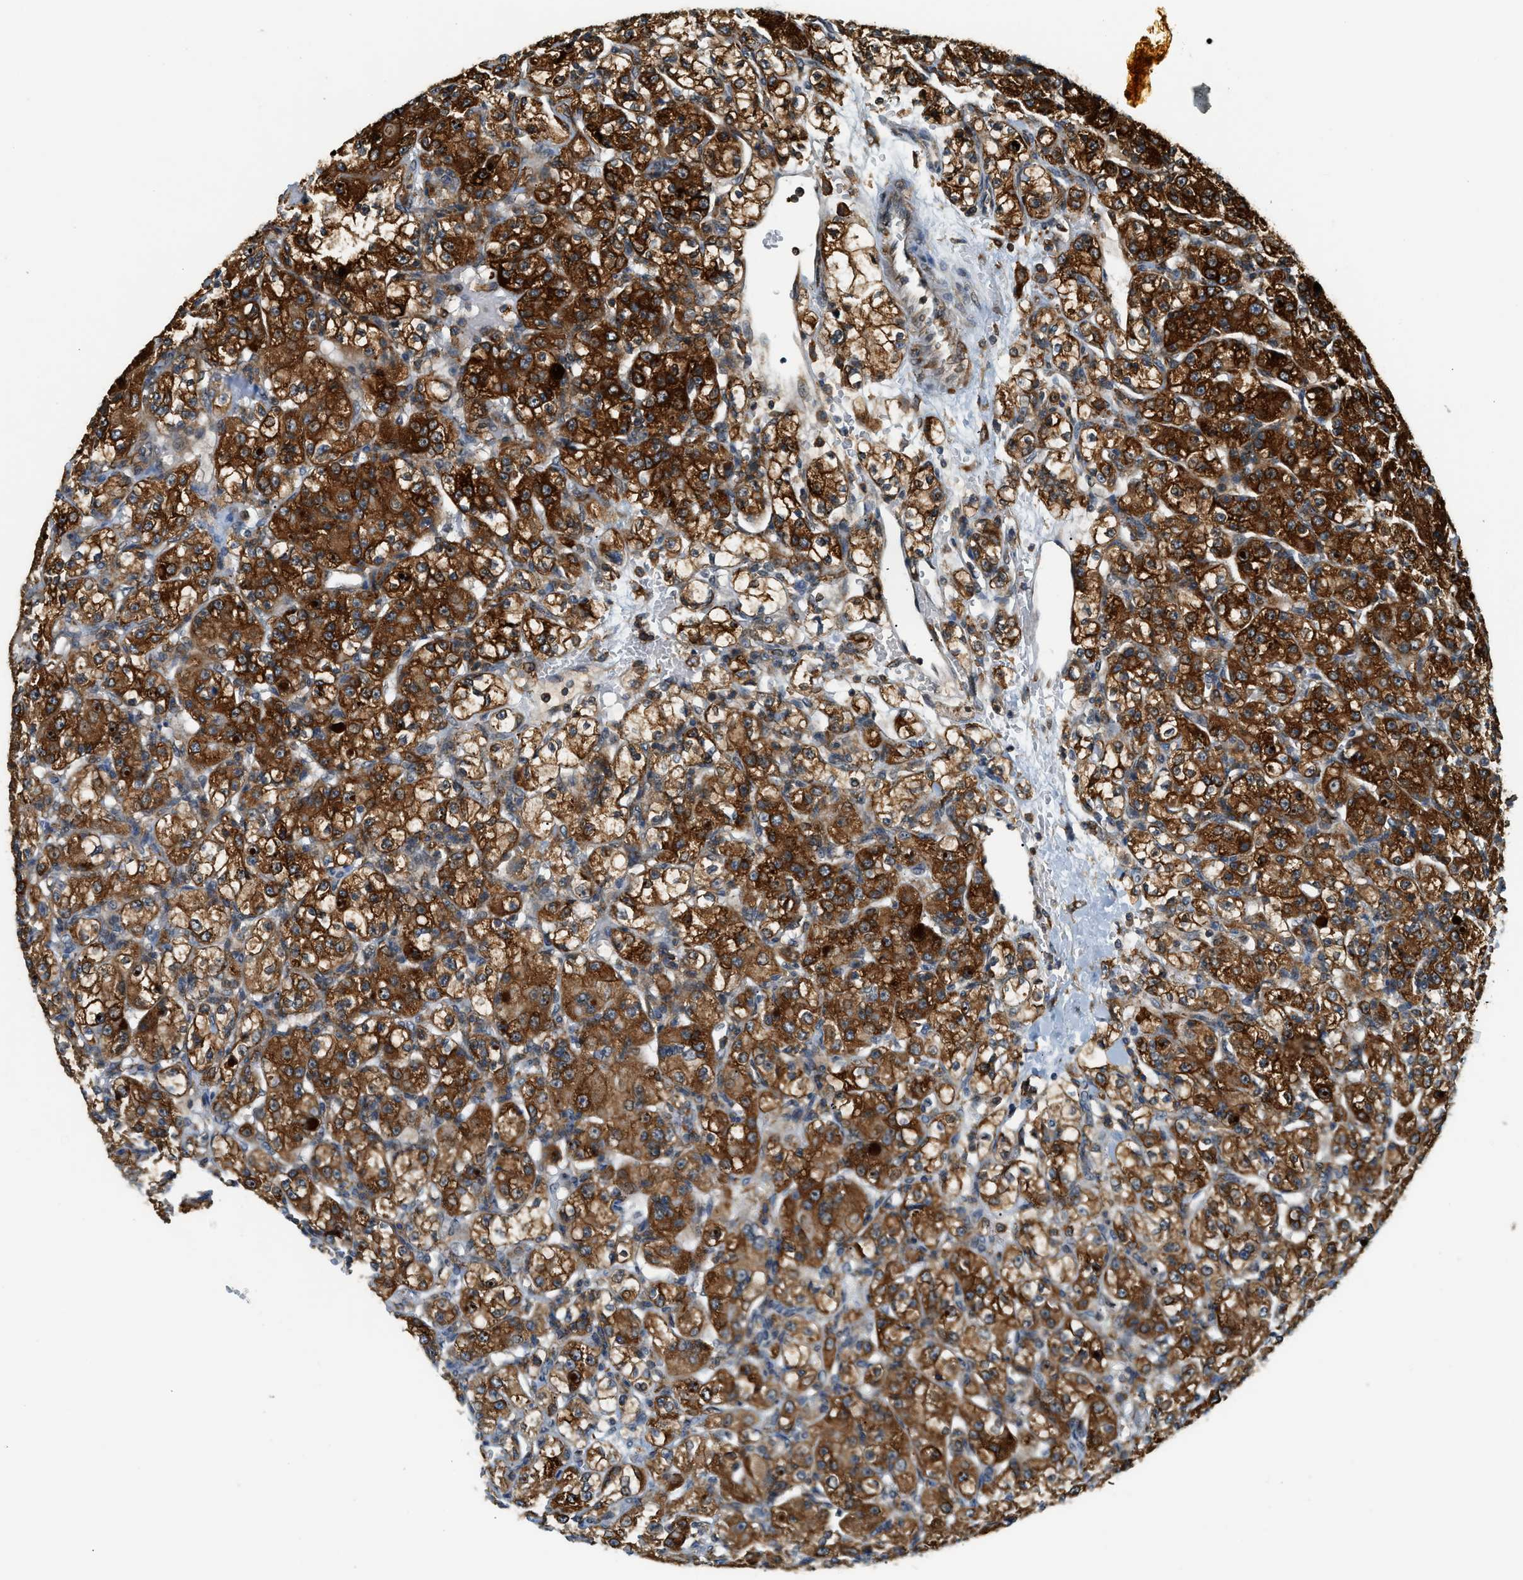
{"staining": {"intensity": "strong", "quantity": ">75%", "location": "cytoplasmic/membranous"}, "tissue": "renal cancer", "cell_type": "Tumor cells", "image_type": "cancer", "snomed": [{"axis": "morphology", "description": "Normal tissue, NOS"}, {"axis": "morphology", "description": "Adenocarcinoma, NOS"}, {"axis": "topography", "description": "Kidney"}], "caption": "Human adenocarcinoma (renal) stained for a protein (brown) exhibits strong cytoplasmic/membranous positive staining in approximately >75% of tumor cells.", "gene": "SEMA4D", "patient": {"sex": "male", "age": 61}}